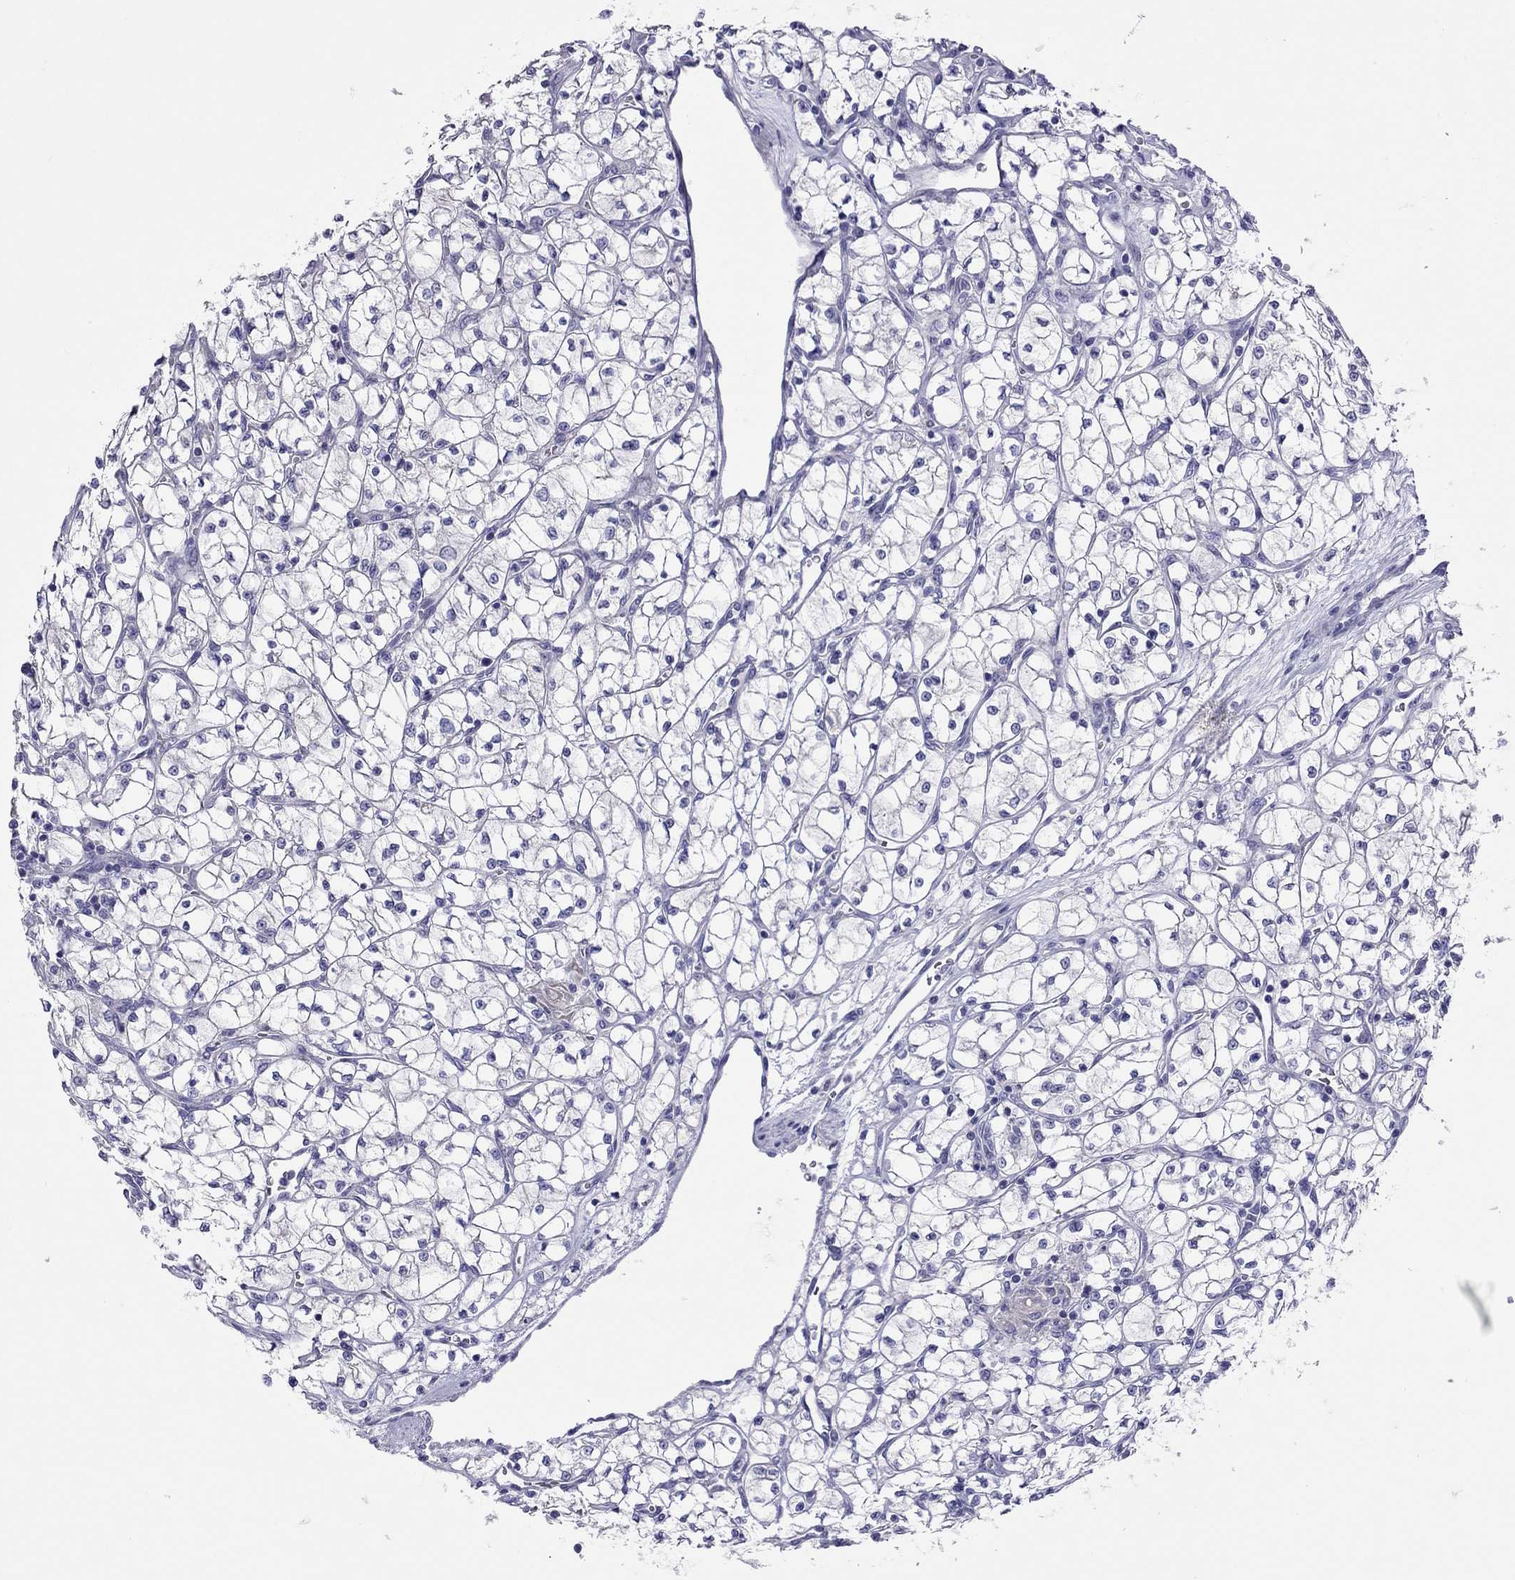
{"staining": {"intensity": "negative", "quantity": "none", "location": "none"}, "tissue": "renal cancer", "cell_type": "Tumor cells", "image_type": "cancer", "snomed": [{"axis": "morphology", "description": "Adenocarcinoma, NOS"}, {"axis": "topography", "description": "Kidney"}], "caption": "Renal cancer was stained to show a protein in brown. There is no significant positivity in tumor cells.", "gene": "COL9A1", "patient": {"sex": "female", "age": 64}}